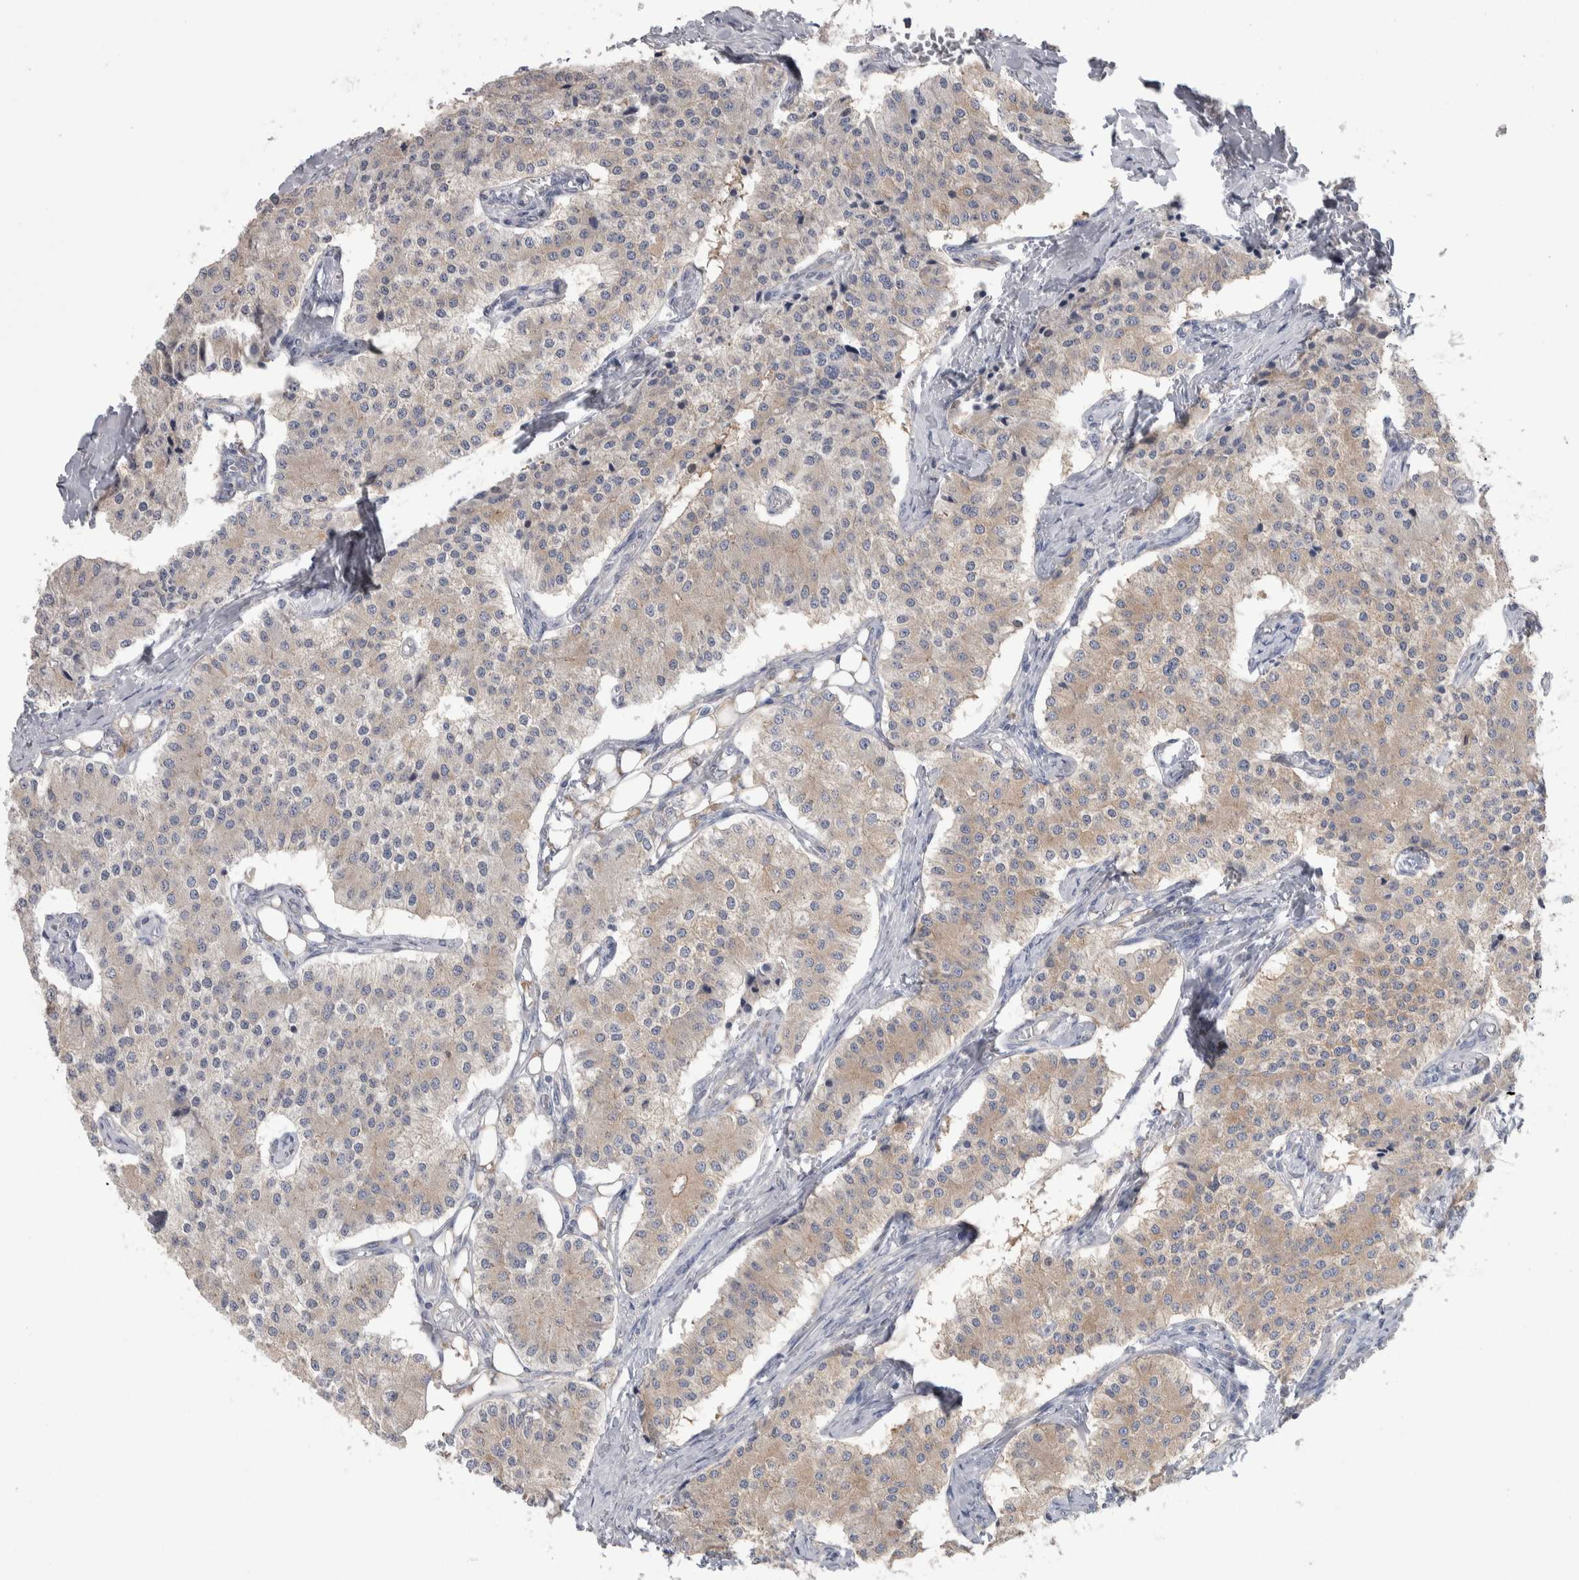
{"staining": {"intensity": "weak", "quantity": ">75%", "location": "cytoplasmic/membranous"}, "tissue": "carcinoid", "cell_type": "Tumor cells", "image_type": "cancer", "snomed": [{"axis": "morphology", "description": "Carcinoid, malignant, NOS"}, {"axis": "topography", "description": "Colon"}], "caption": "IHC staining of carcinoid (malignant), which demonstrates low levels of weak cytoplasmic/membranous staining in about >75% of tumor cells indicating weak cytoplasmic/membranous protein staining. The staining was performed using DAB (brown) for protein detection and nuclei were counterstained in hematoxylin (blue).", "gene": "GPHN", "patient": {"sex": "female", "age": 52}}